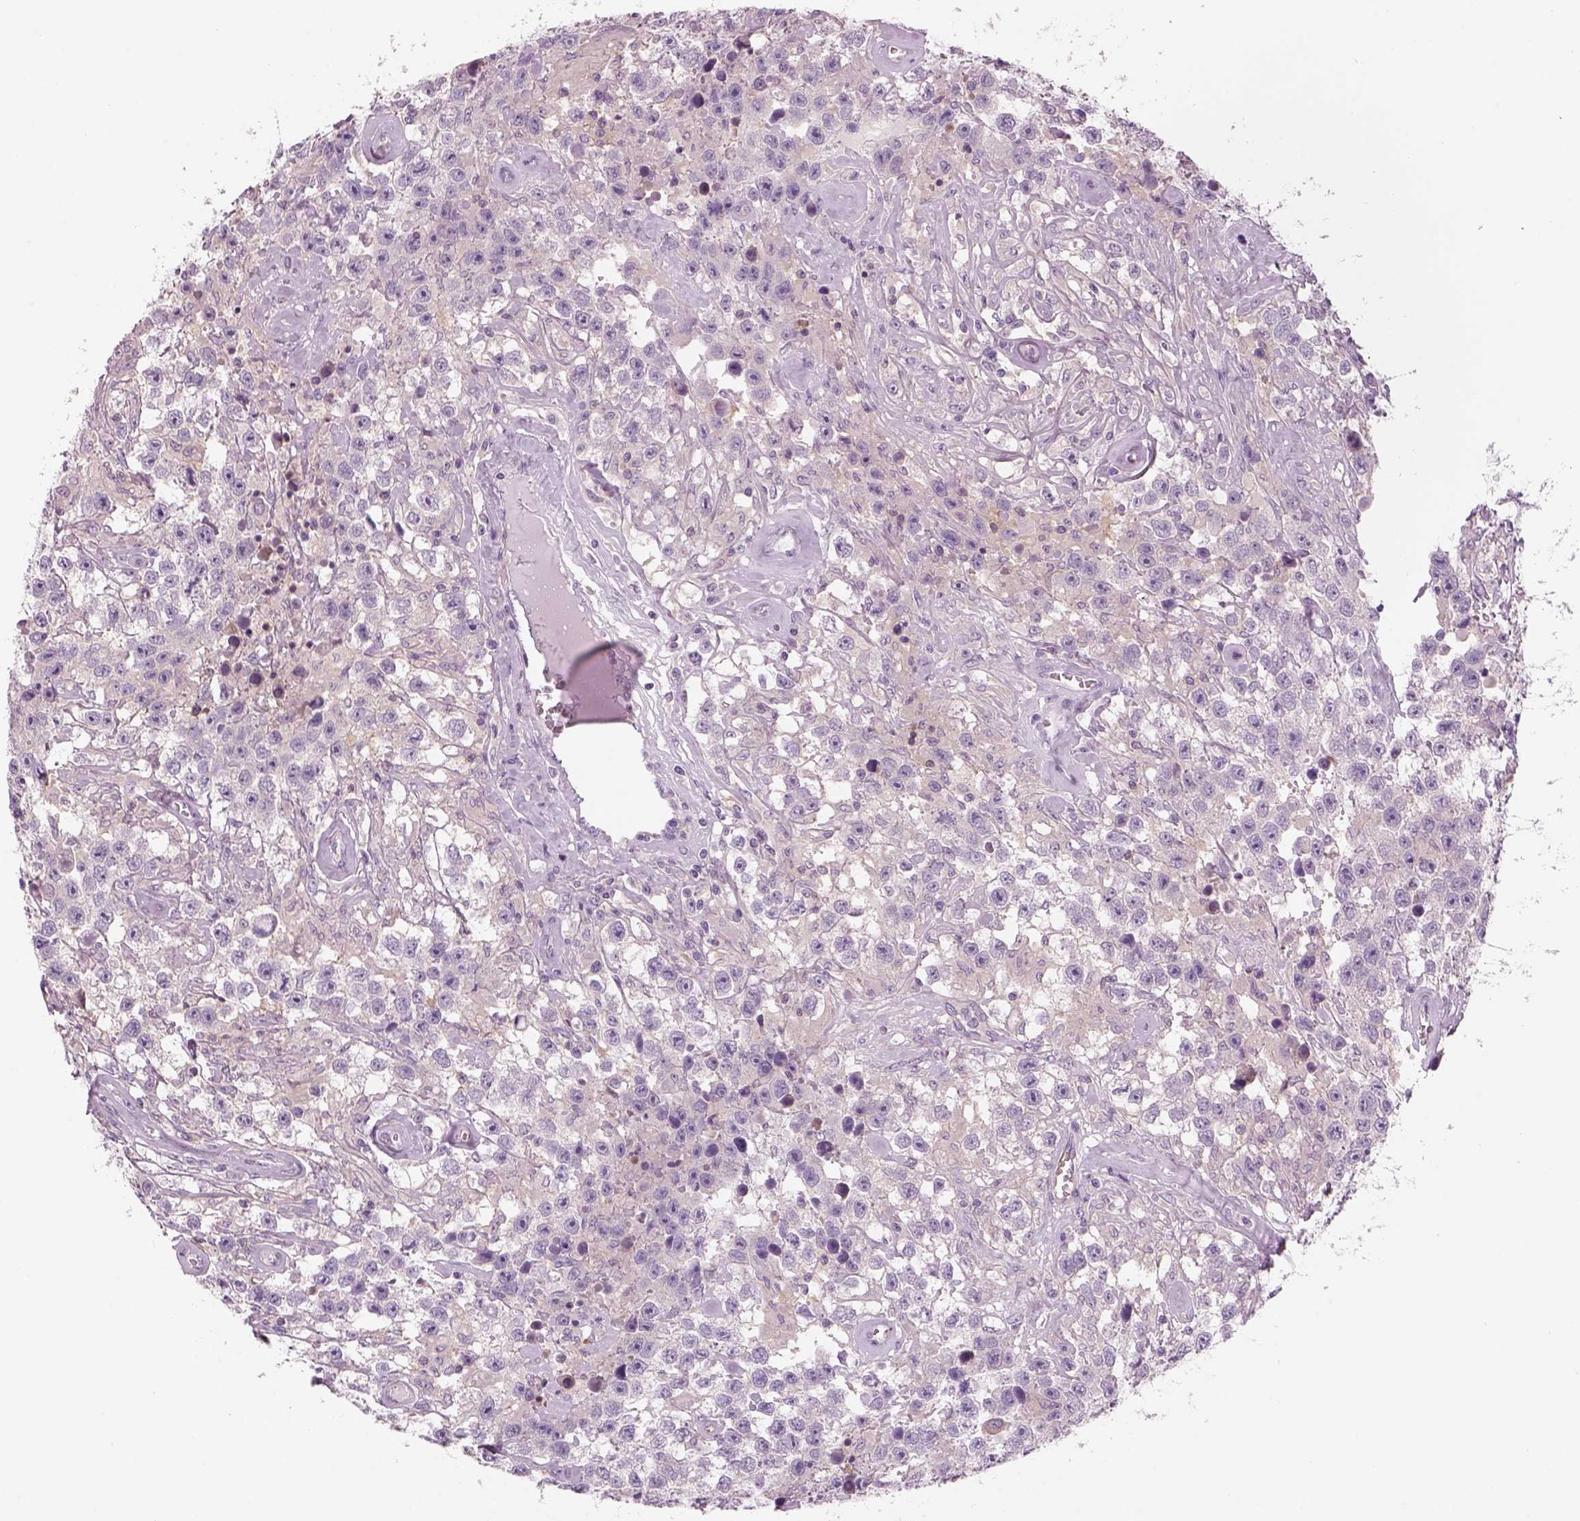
{"staining": {"intensity": "negative", "quantity": "none", "location": "none"}, "tissue": "testis cancer", "cell_type": "Tumor cells", "image_type": "cancer", "snomed": [{"axis": "morphology", "description": "Seminoma, NOS"}, {"axis": "topography", "description": "Testis"}], "caption": "DAB immunohistochemical staining of human testis cancer (seminoma) demonstrates no significant staining in tumor cells. (Brightfield microscopy of DAB immunohistochemistry at high magnification).", "gene": "SLC1A7", "patient": {"sex": "male", "age": 43}}